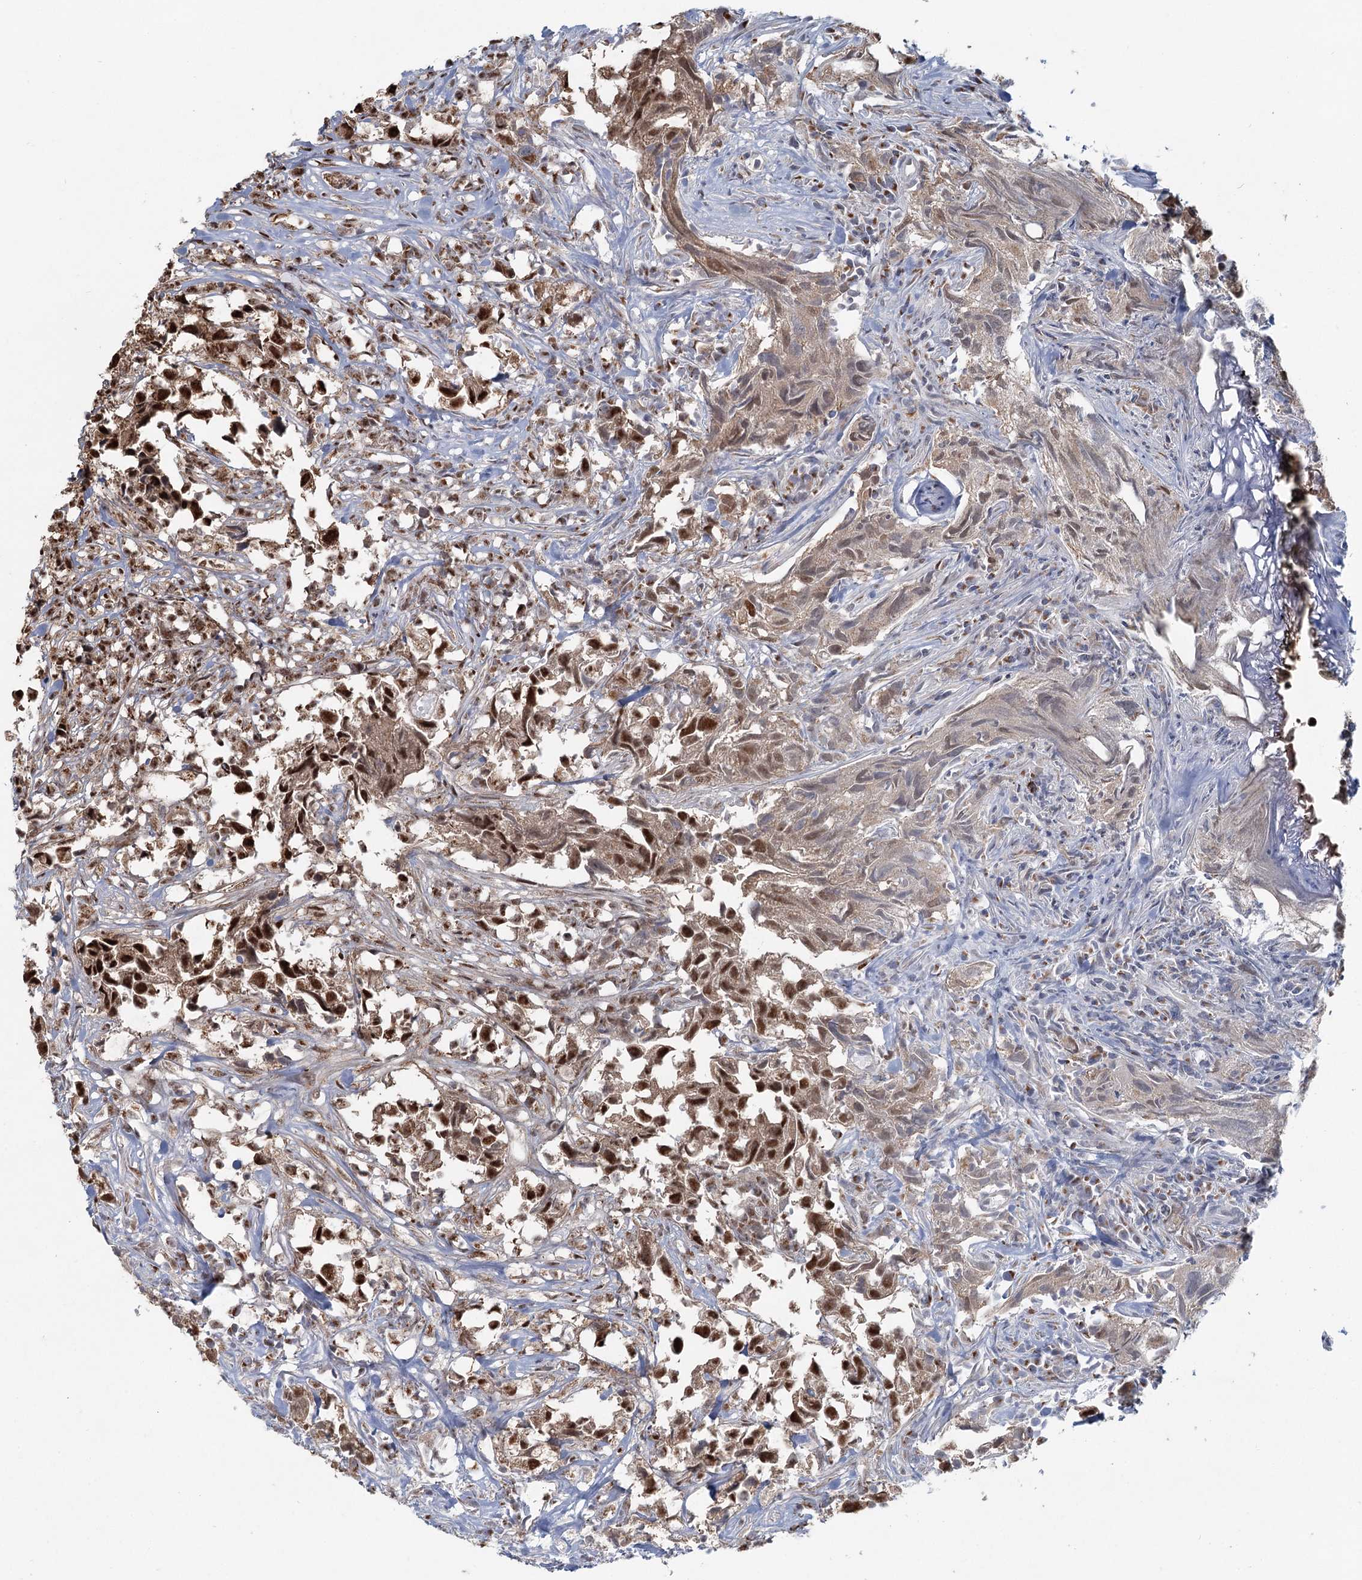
{"staining": {"intensity": "strong", "quantity": ">75%", "location": "cytoplasmic/membranous,nuclear"}, "tissue": "urothelial cancer", "cell_type": "Tumor cells", "image_type": "cancer", "snomed": [{"axis": "morphology", "description": "Urothelial carcinoma, High grade"}, {"axis": "topography", "description": "Urinary bladder"}], "caption": "About >75% of tumor cells in high-grade urothelial carcinoma show strong cytoplasmic/membranous and nuclear protein expression as visualized by brown immunohistochemical staining.", "gene": "GPALPP1", "patient": {"sex": "female", "age": 75}}